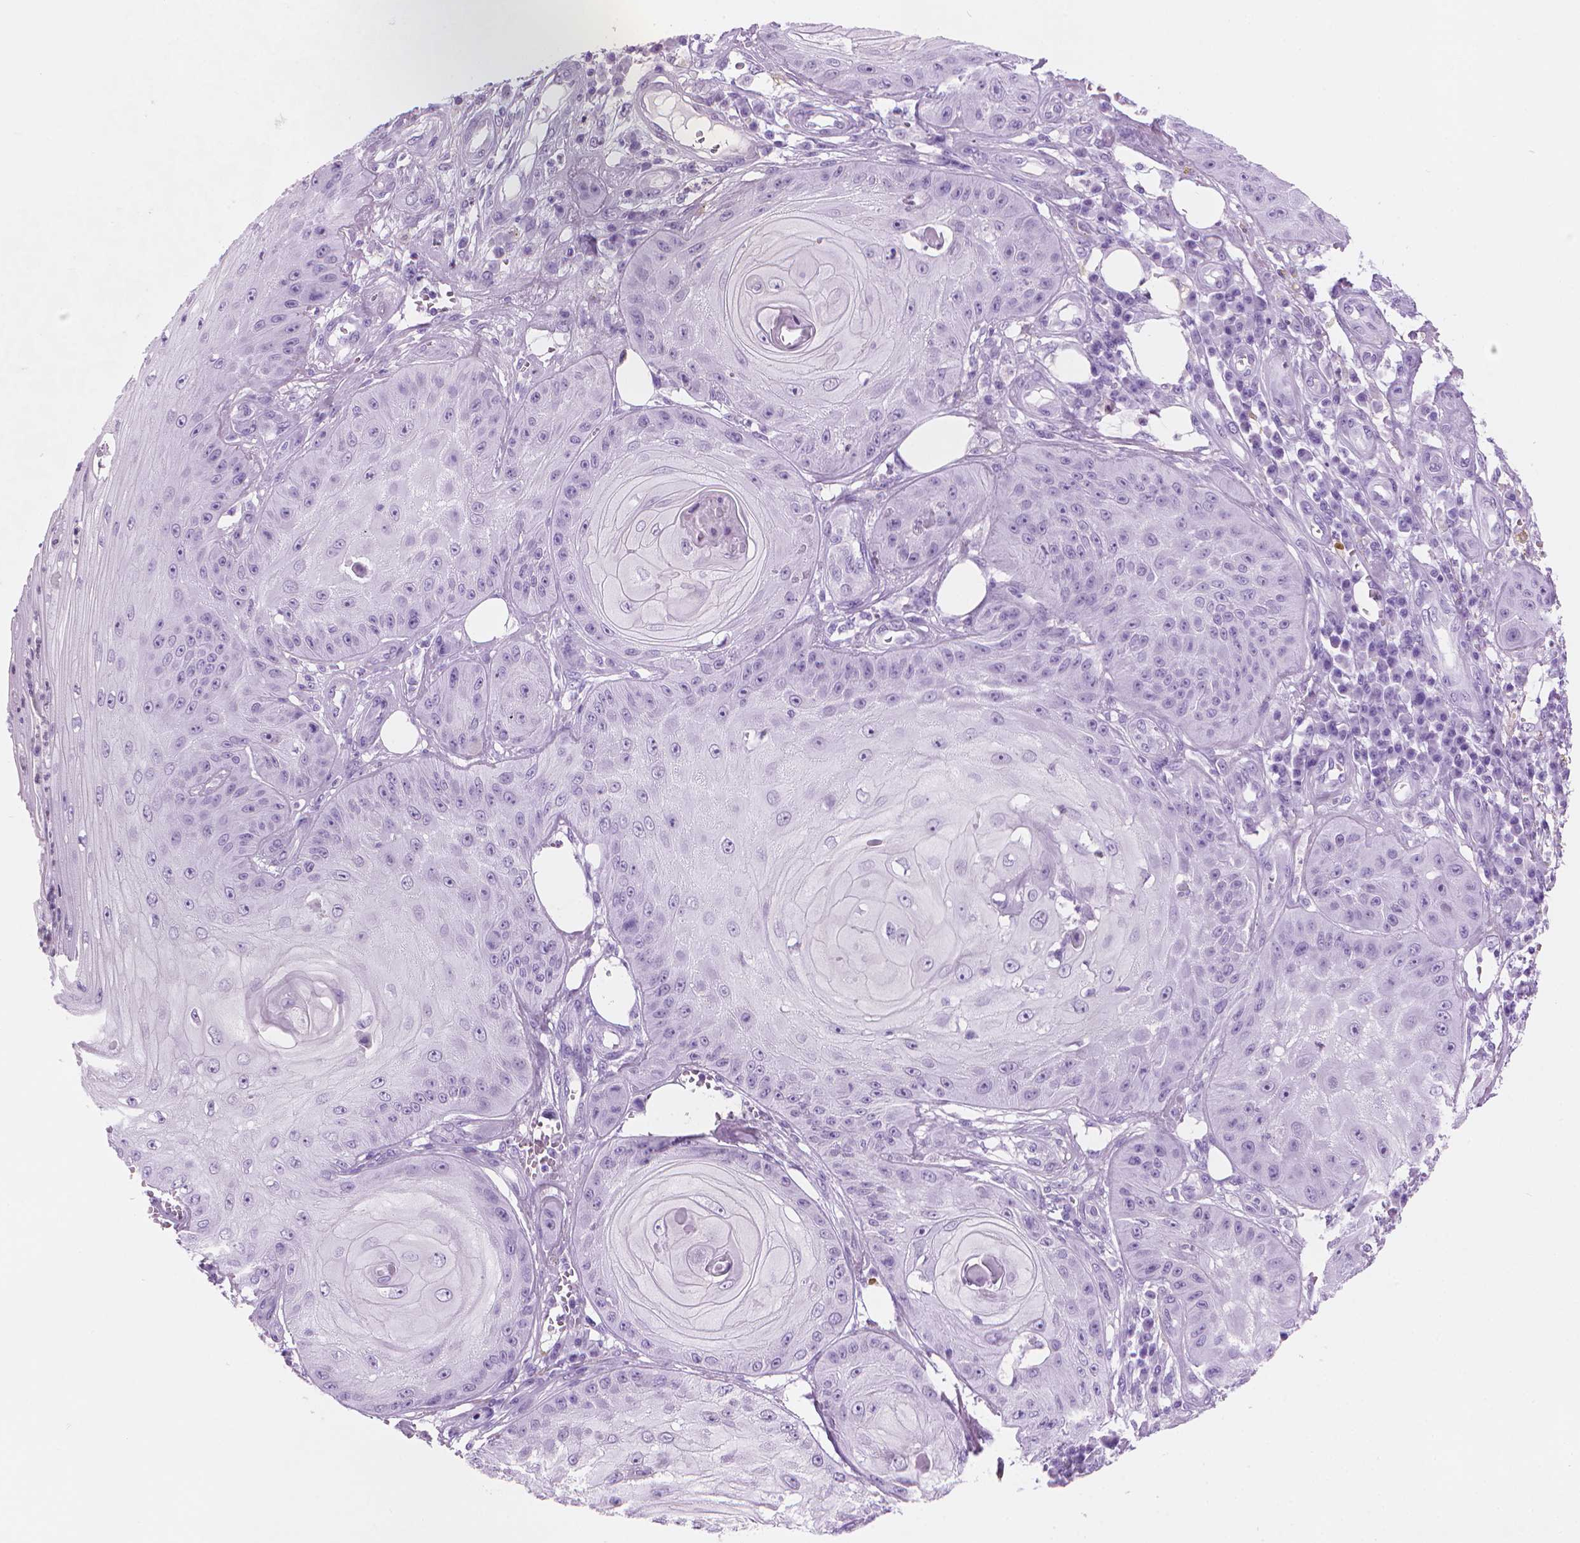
{"staining": {"intensity": "negative", "quantity": "none", "location": "none"}, "tissue": "skin cancer", "cell_type": "Tumor cells", "image_type": "cancer", "snomed": [{"axis": "morphology", "description": "Squamous cell carcinoma, NOS"}, {"axis": "topography", "description": "Skin"}], "caption": "This is a micrograph of IHC staining of skin squamous cell carcinoma, which shows no expression in tumor cells. (DAB IHC, high magnification).", "gene": "TTC29", "patient": {"sex": "male", "age": 70}}